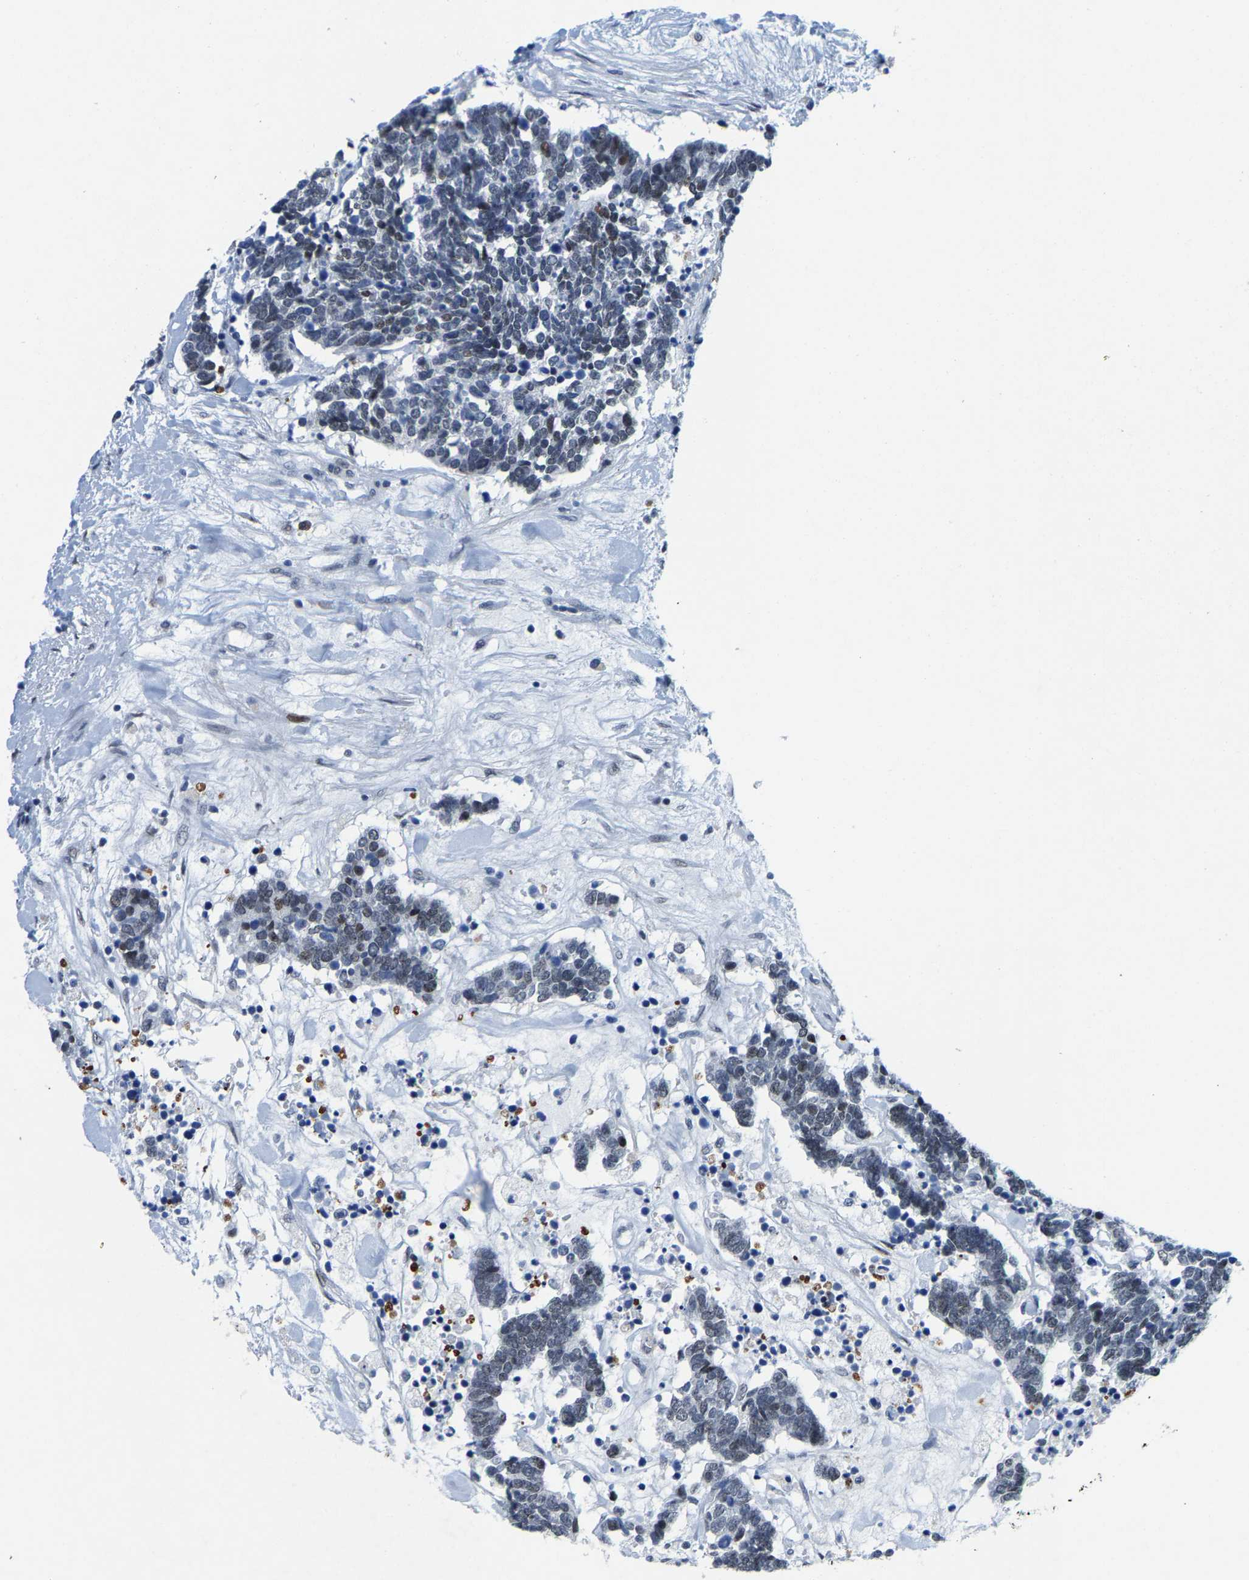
{"staining": {"intensity": "negative", "quantity": "none", "location": "none"}, "tissue": "carcinoid", "cell_type": "Tumor cells", "image_type": "cancer", "snomed": [{"axis": "morphology", "description": "Carcinoma, NOS"}, {"axis": "morphology", "description": "Carcinoid, malignant, NOS"}, {"axis": "topography", "description": "Urinary bladder"}], "caption": "Carcinoid (malignant) stained for a protein using immunohistochemistry (IHC) displays no expression tumor cells.", "gene": "SETD1B", "patient": {"sex": "male", "age": 57}}